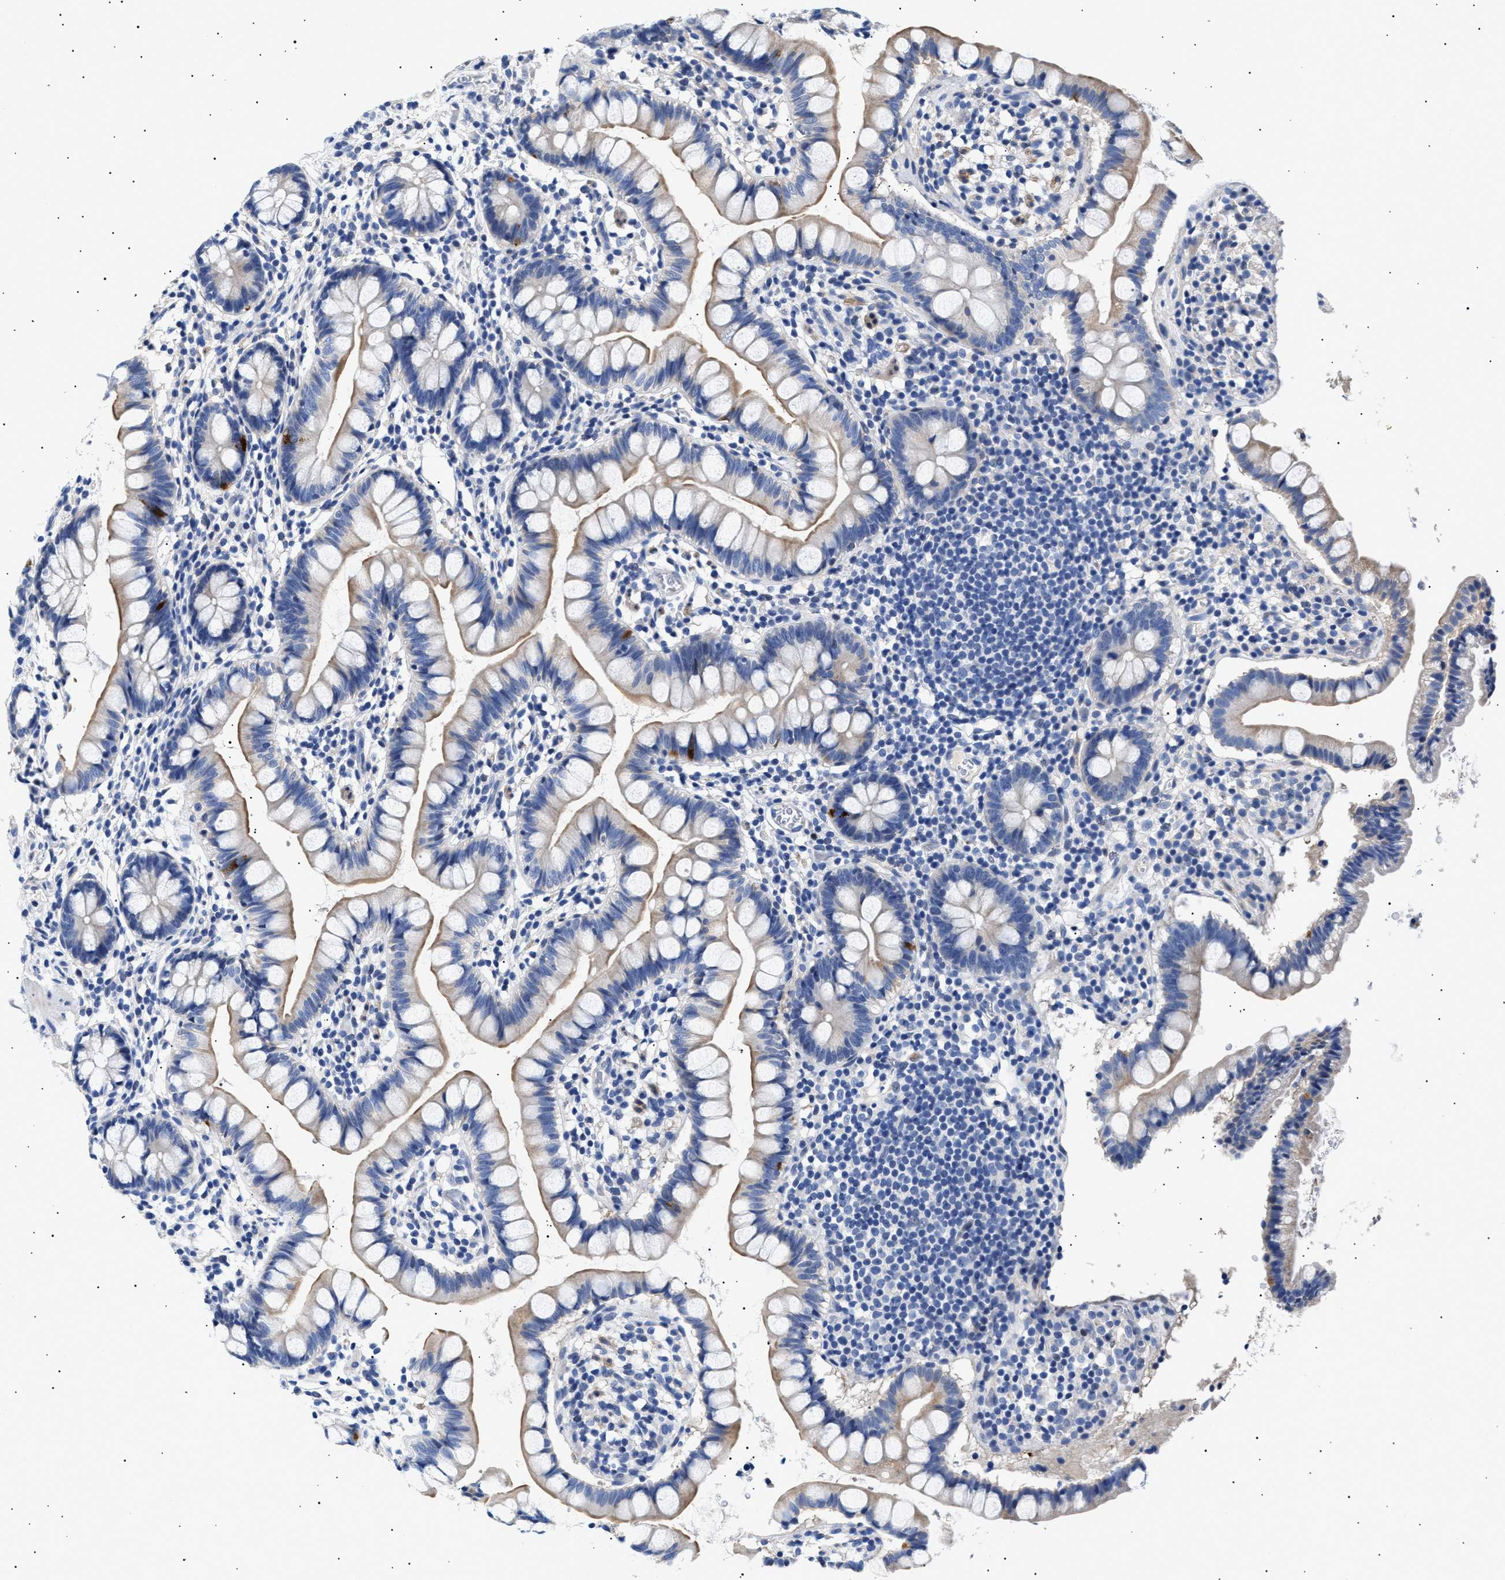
{"staining": {"intensity": "weak", "quantity": "<25%", "location": "cytoplasmic/membranous"}, "tissue": "small intestine", "cell_type": "Glandular cells", "image_type": "normal", "snomed": [{"axis": "morphology", "description": "Normal tissue, NOS"}, {"axis": "topography", "description": "Small intestine"}], "caption": "The immunohistochemistry (IHC) photomicrograph has no significant positivity in glandular cells of small intestine. The staining is performed using DAB brown chromogen with nuclei counter-stained in using hematoxylin.", "gene": "HEMGN", "patient": {"sex": "female", "age": 84}}